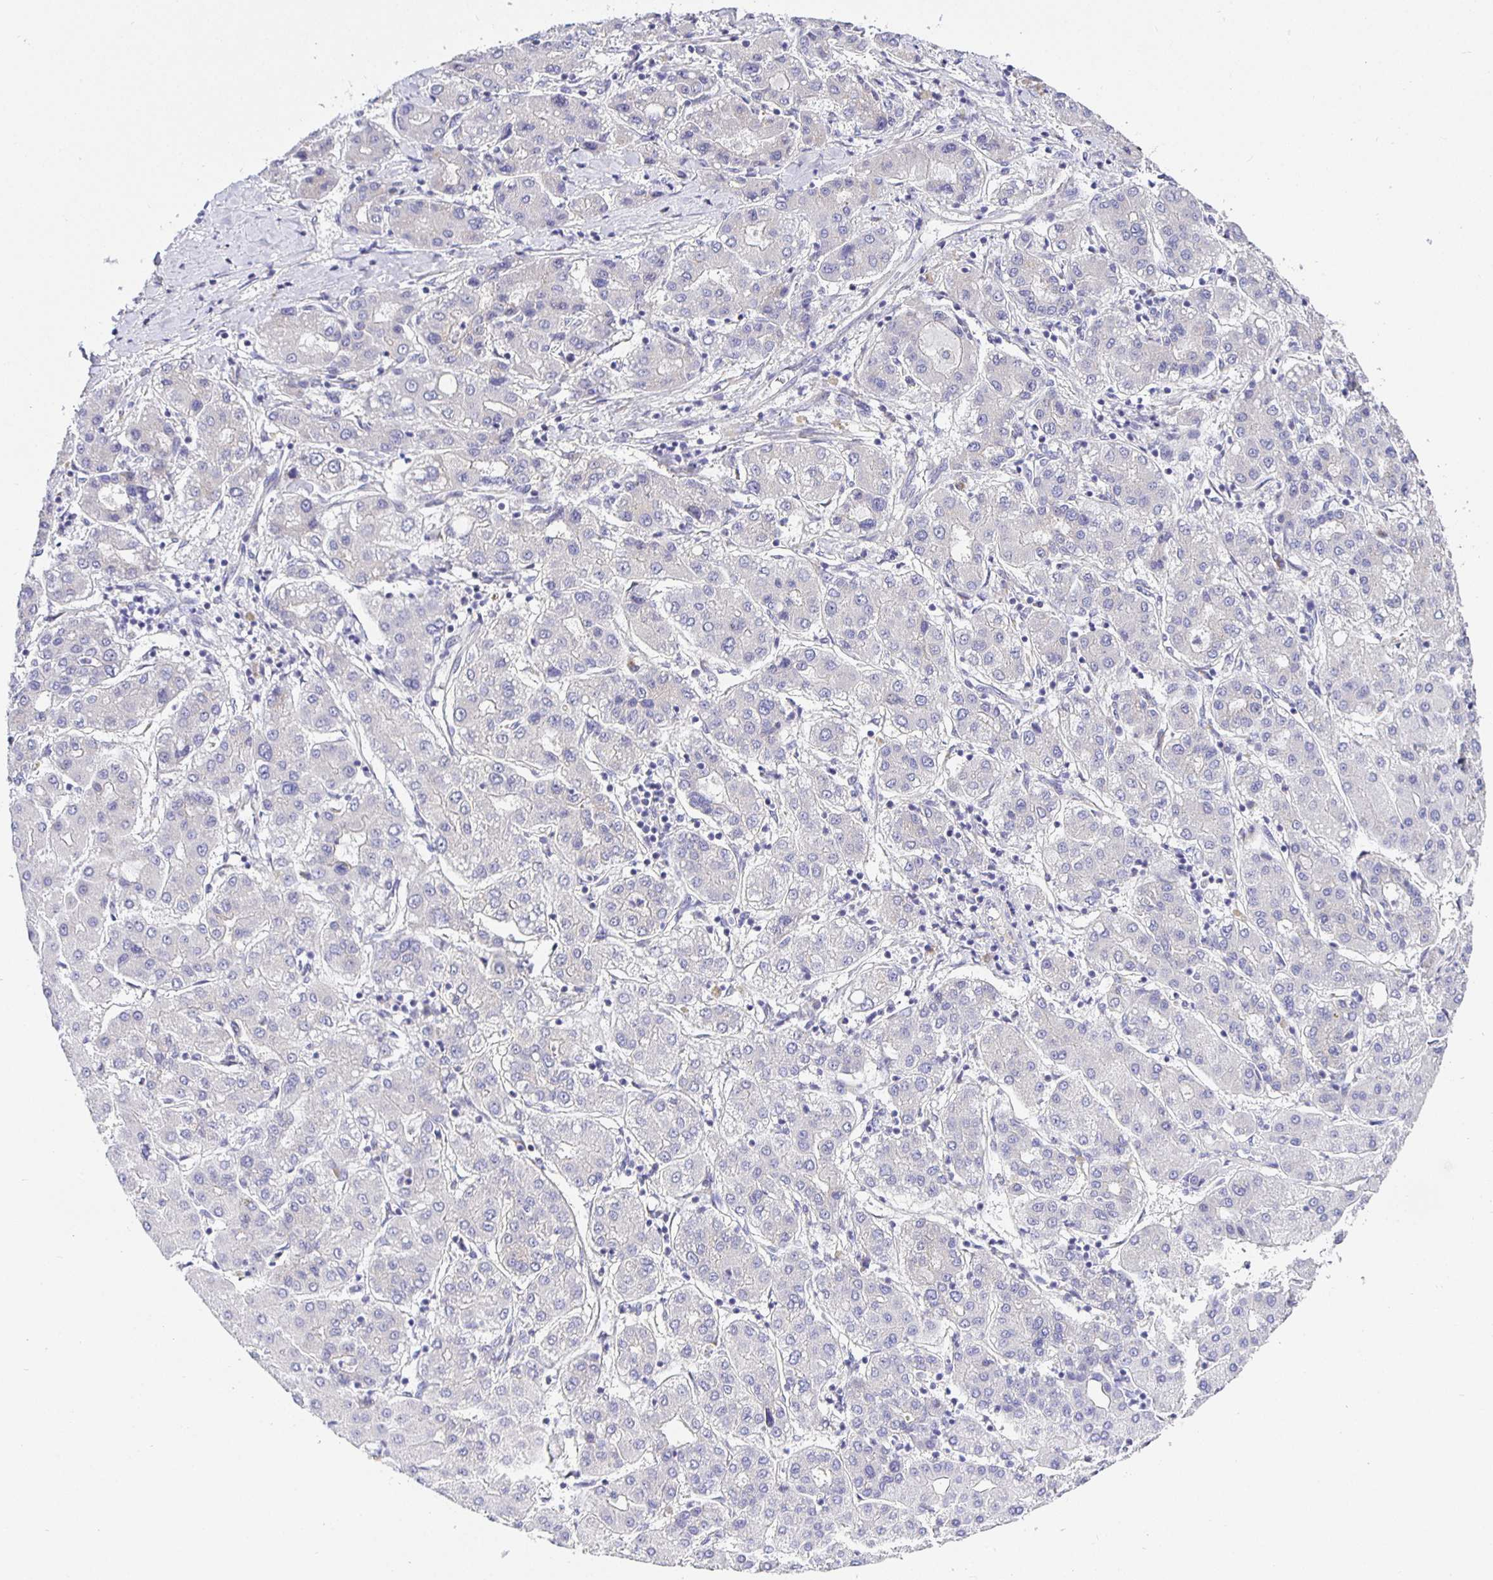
{"staining": {"intensity": "negative", "quantity": "none", "location": "none"}, "tissue": "liver cancer", "cell_type": "Tumor cells", "image_type": "cancer", "snomed": [{"axis": "morphology", "description": "Carcinoma, Hepatocellular, NOS"}, {"axis": "topography", "description": "Liver"}], "caption": "This photomicrograph is of hepatocellular carcinoma (liver) stained with immunohistochemistry to label a protein in brown with the nuclei are counter-stained blue. There is no positivity in tumor cells.", "gene": "OPALIN", "patient": {"sex": "male", "age": 65}}